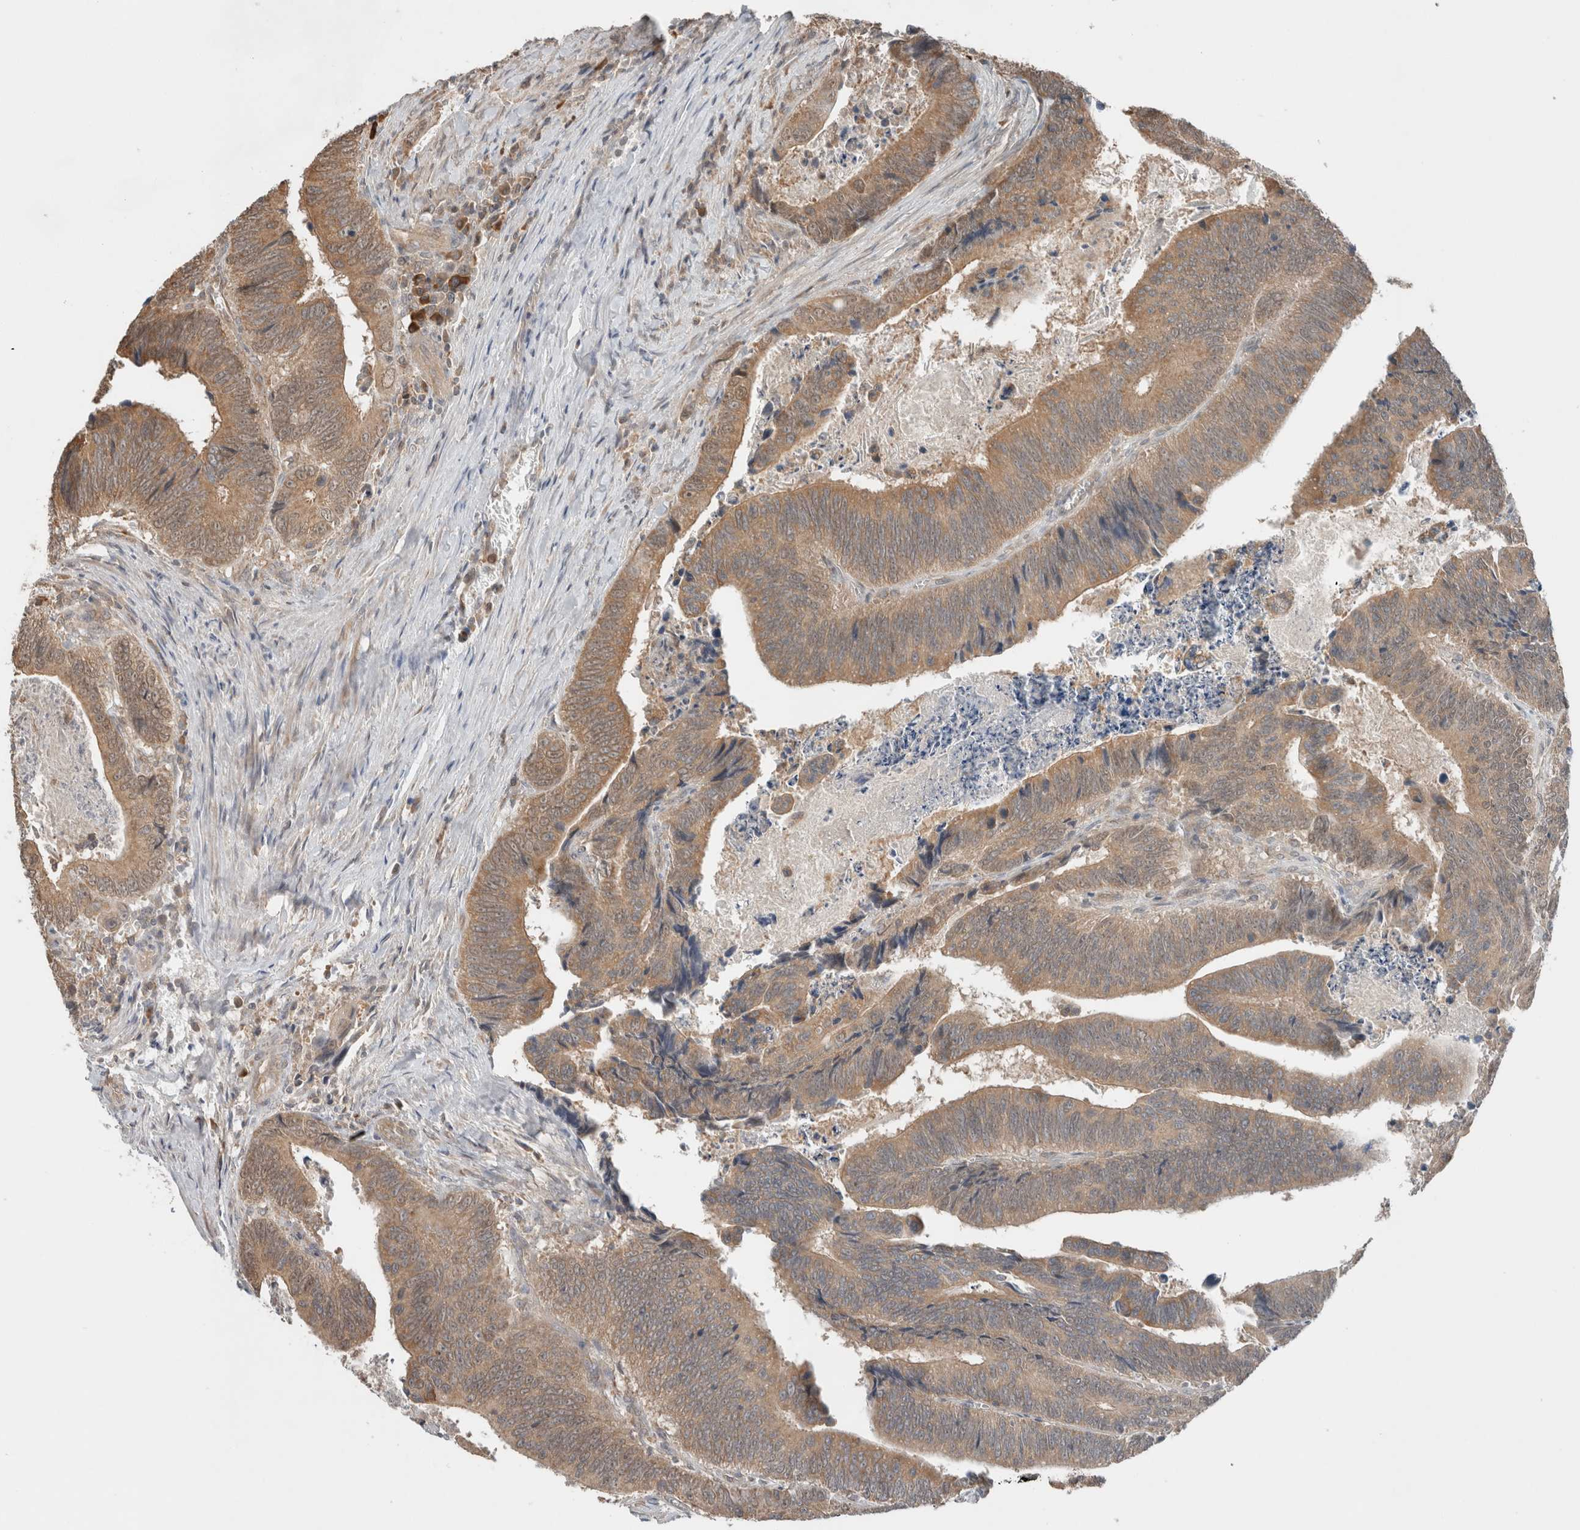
{"staining": {"intensity": "moderate", "quantity": ">75%", "location": "cytoplasmic/membranous"}, "tissue": "colorectal cancer", "cell_type": "Tumor cells", "image_type": "cancer", "snomed": [{"axis": "morphology", "description": "Inflammation, NOS"}, {"axis": "morphology", "description": "Adenocarcinoma, NOS"}, {"axis": "topography", "description": "Colon"}], "caption": "Moderate cytoplasmic/membranous protein expression is identified in about >75% of tumor cells in adenocarcinoma (colorectal).", "gene": "KLK14", "patient": {"sex": "male", "age": 72}}